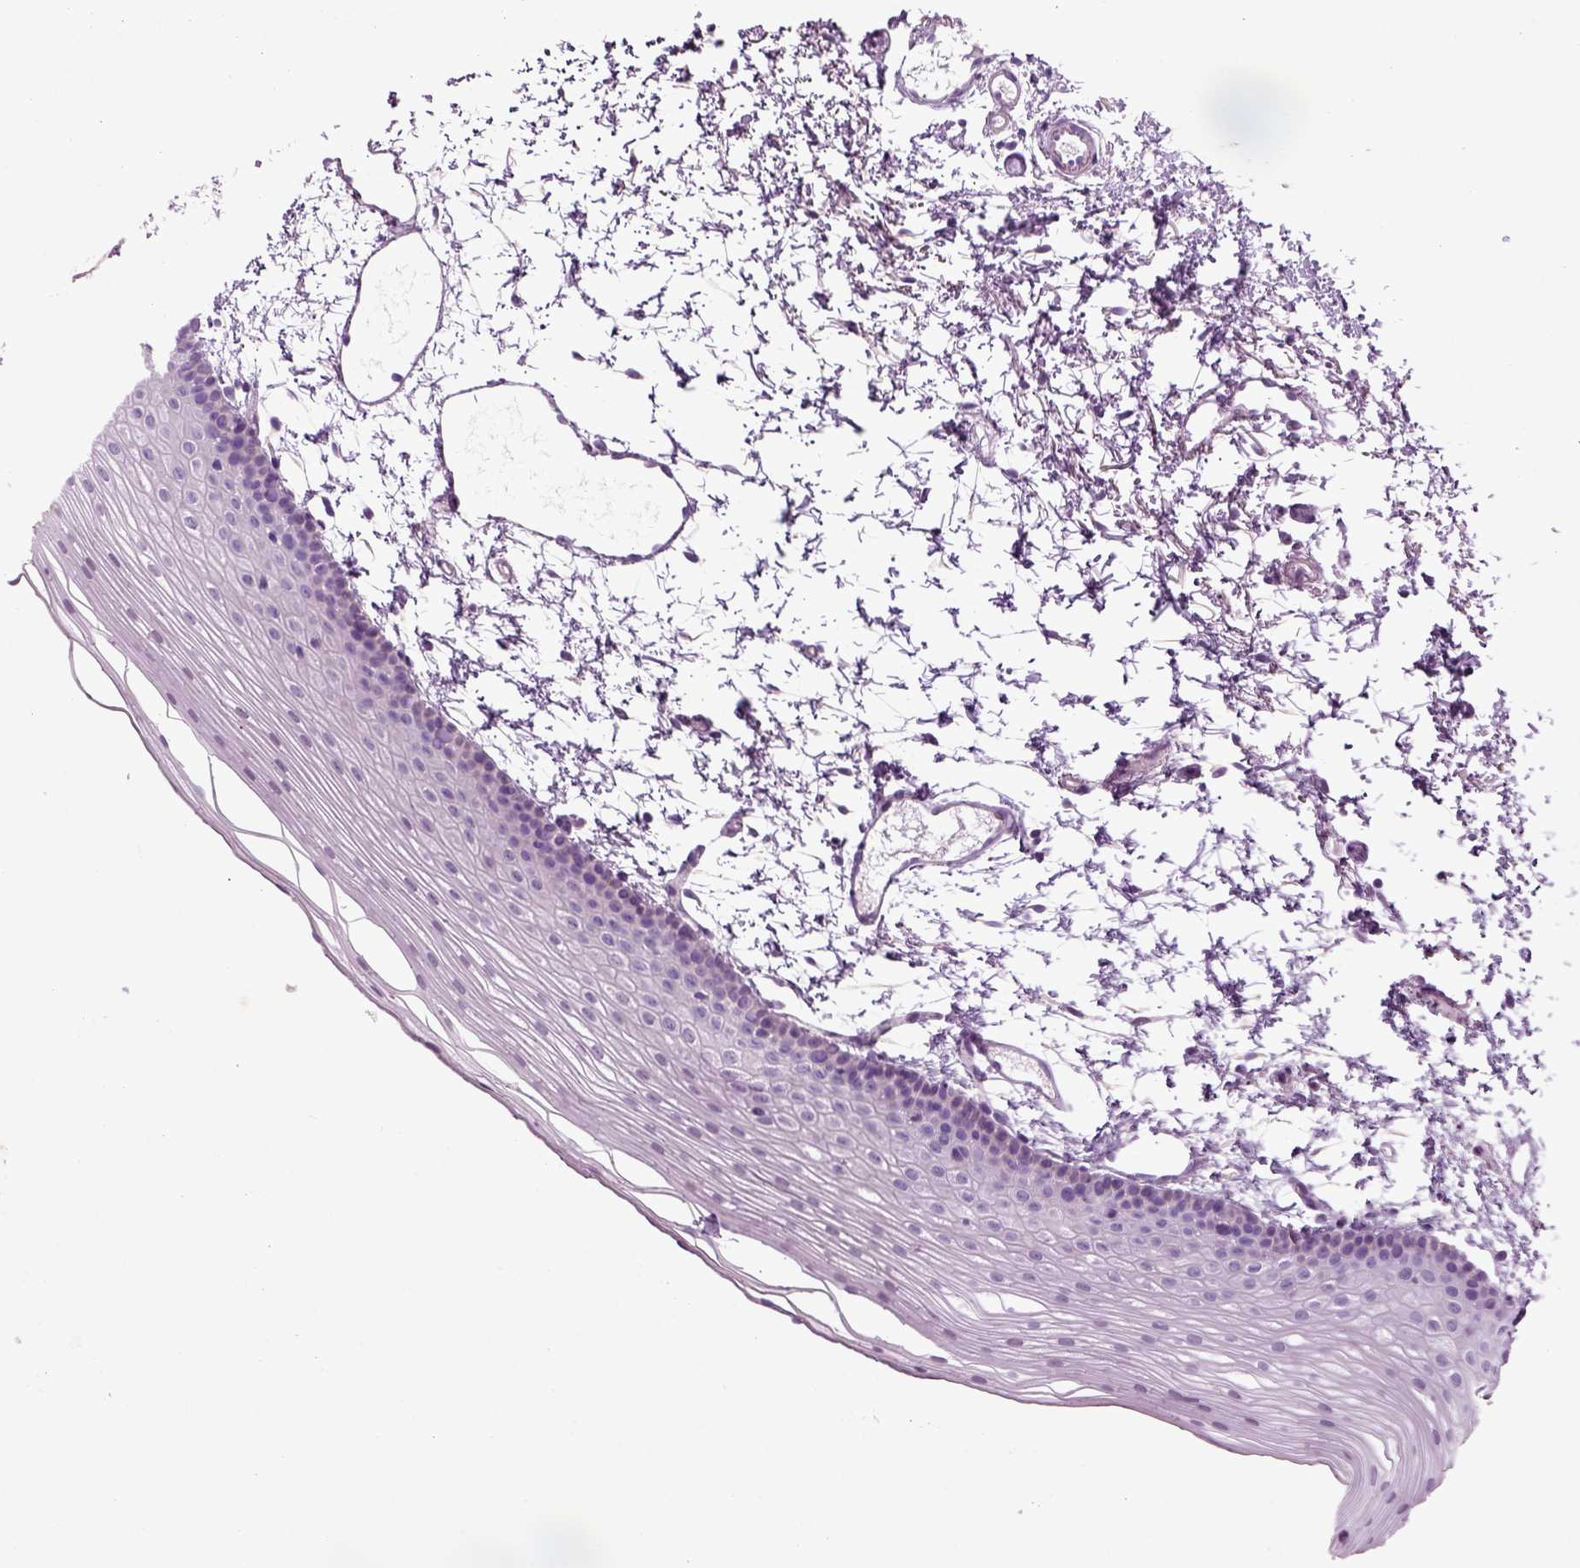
{"staining": {"intensity": "negative", "quantity": "none", "location": "none"}, "tissue": "oral mucosa", "cell_type": "Squamous epithelial cells", "image_type": "normal", "snomed": [{"axis": "morphology", "description": "Normal tissue, NOS"}, {"axis": "topography", "description": "Oral tissue"}], "caption": "Immunohistochemistry (IHC) histopathology image of benign oral mucosa stained for a protein (brown), which displays no staining in squamous epithelial cells.", "gene": "ARID3A", "patient": {"sex": "female", "age": 57}}